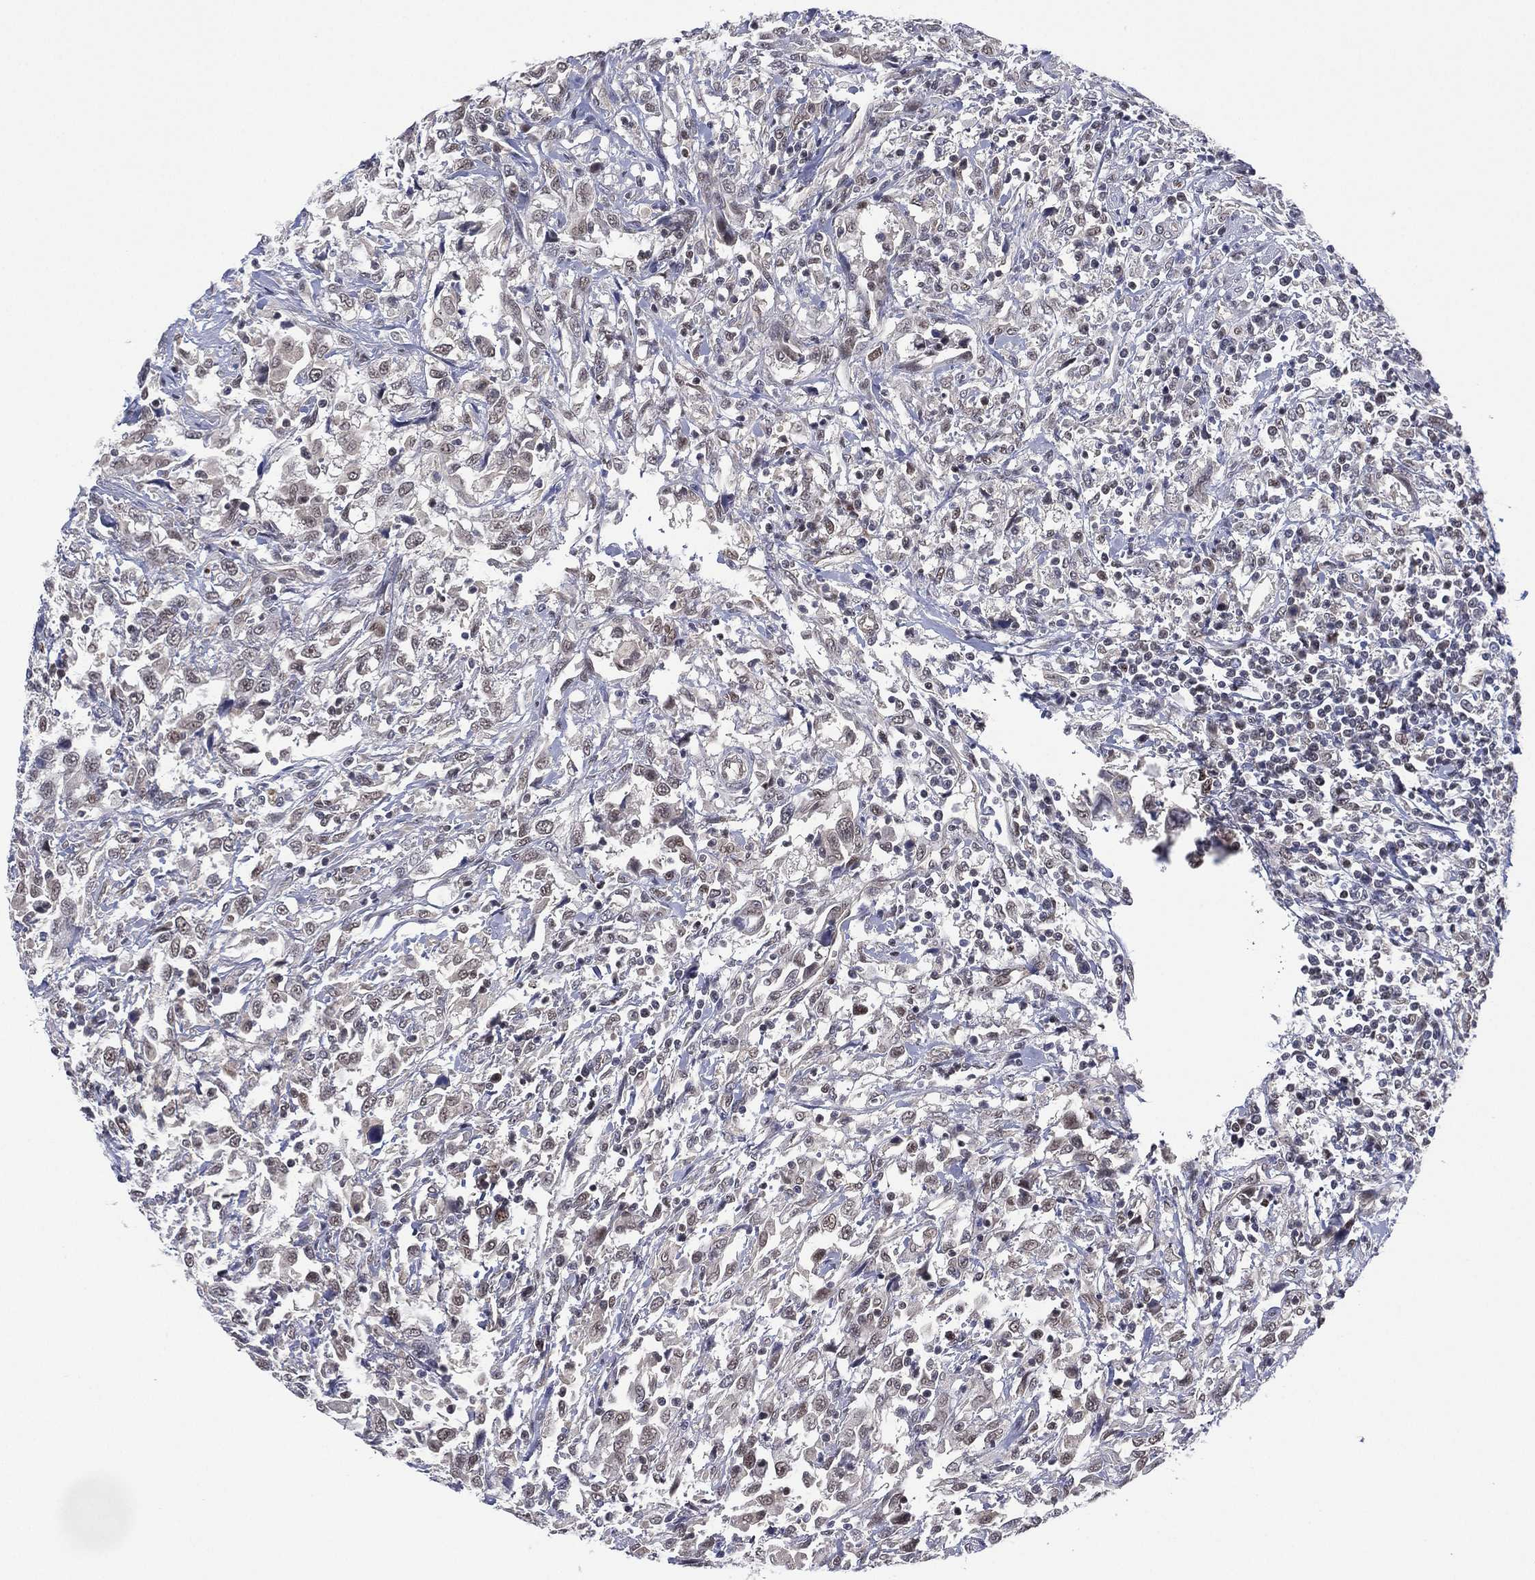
{"staining": {"intensity": "negative", "quantity": "none", "location": "none"}, "tissue": "urothelial cancer", "cell_type": "Tumor cells", "image_type": "cancer", "snomed": [{"axis": "morphology", "description": "Urothelial carcinoma, NOS"}, {"axis": "morphology", "description": "Urothelial carcinoma, High grade"}, {"axis": "topography", "description": "Urinary bladder"}], "caption": "High magnification brightfield microscopy of transitional cell carcinoma stained with DAB (brown) and counterstained with hematoxylin (blue): tumor cells show no significant staining.", "gene": "GSE1", "patient": {"sex": "female", "age": 64}}